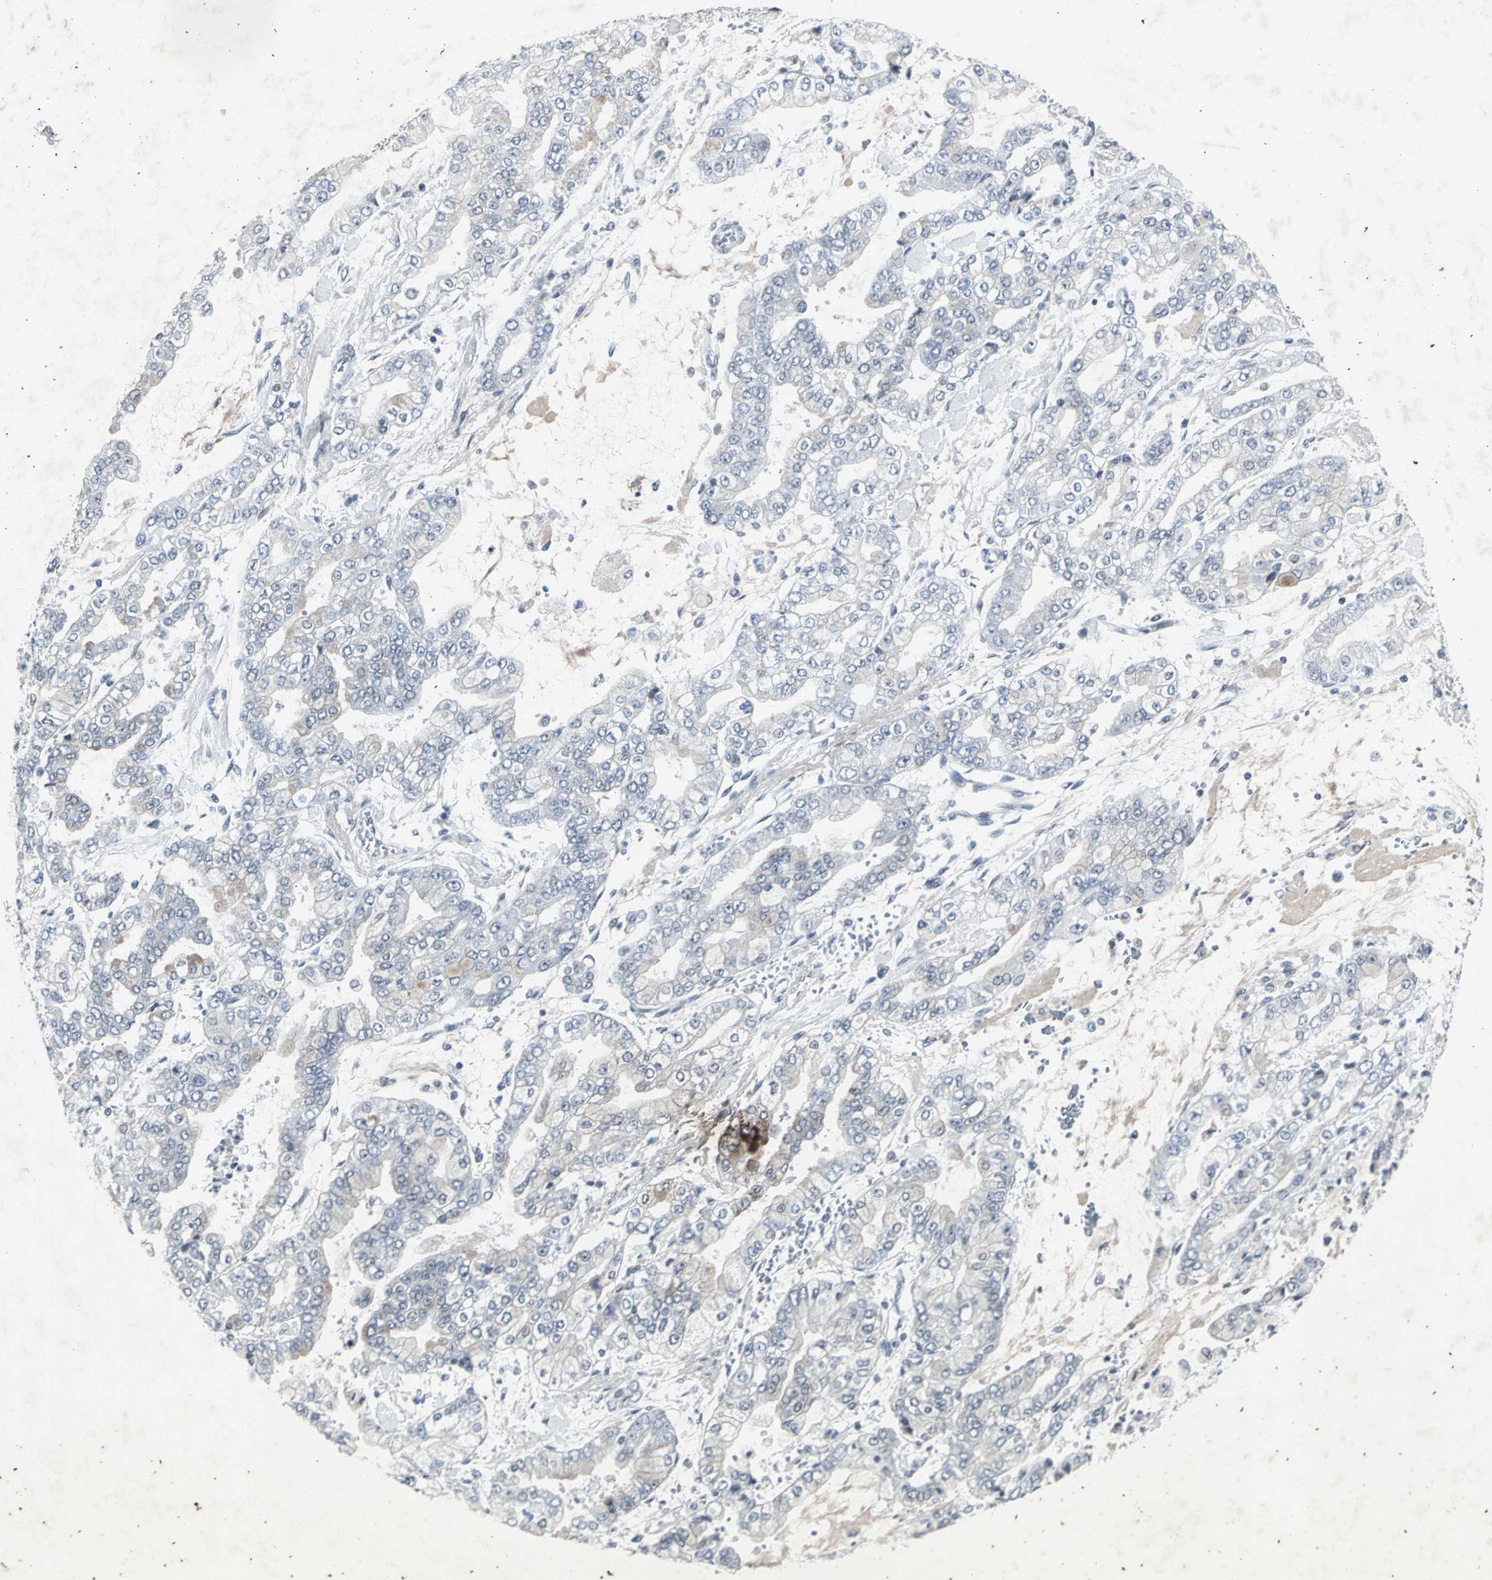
{"staining": {"intensity": "moderate", "quantity": "<25%", "location": "cytoplasmic/membranous"}, "tissue": "stomach cancer", "cell_type": "Tumor cells", "image_type": "cancer", "snomed": [{"axis": "morphology", "description": "Normal tissue, NOS"}, {"axis": "morphology", "description": "Adenocarcinoma, NOS"}, {"axis": "topography", "description": "Stomach, upper"}, {"axis": "topography", "description": "Stomach"}], "caption": "DAB immunohistochemical staining of human stomach cancer (adenocarcinoma) demonstrates moderate cytoplasmic/membranous protein positivity in approximately <25% of tumor cells. The protein is shown in brown color, while the nuclei are stained blue.", "gene": "BMP4", "patient": {"sex": "male", "age": 76}}